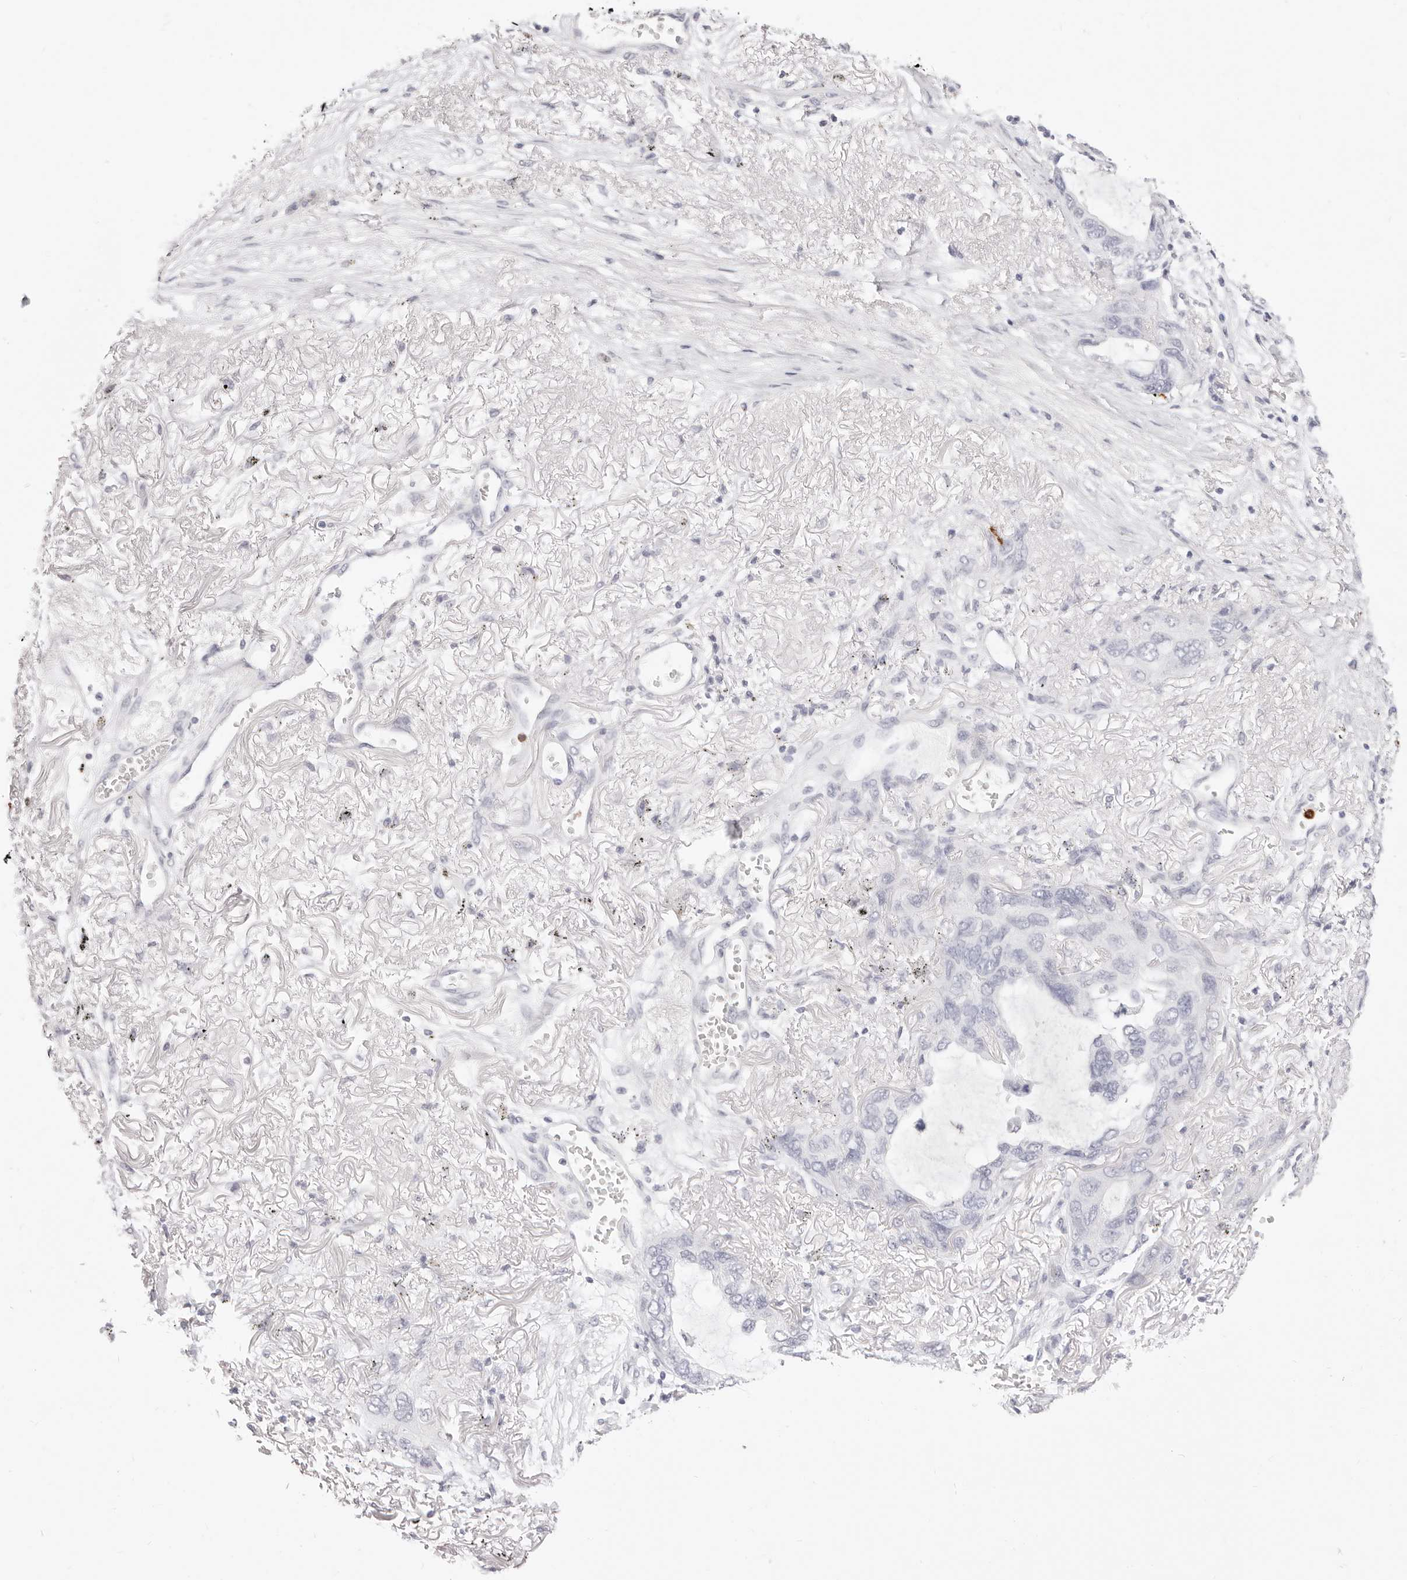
{"staining": {"intensity": "negative", "quantity": "none", "location": "none"}, "tissue": "lung cancer", "cell_type": "Tumor cells", "image_type": "cancer", "snomed": [{"axis": "morphology", "description": "Squamous cell carcinoma, NOS"}, {"axis": "topography", "description": "Lung"}], "caption": "Immunohistochemistry (IHC) of squamous cell carcinoma (lung) demonstrates no expression in tumor cells.", "gene": "CAMP", "patient": {"sex": "female", "age": 73}}